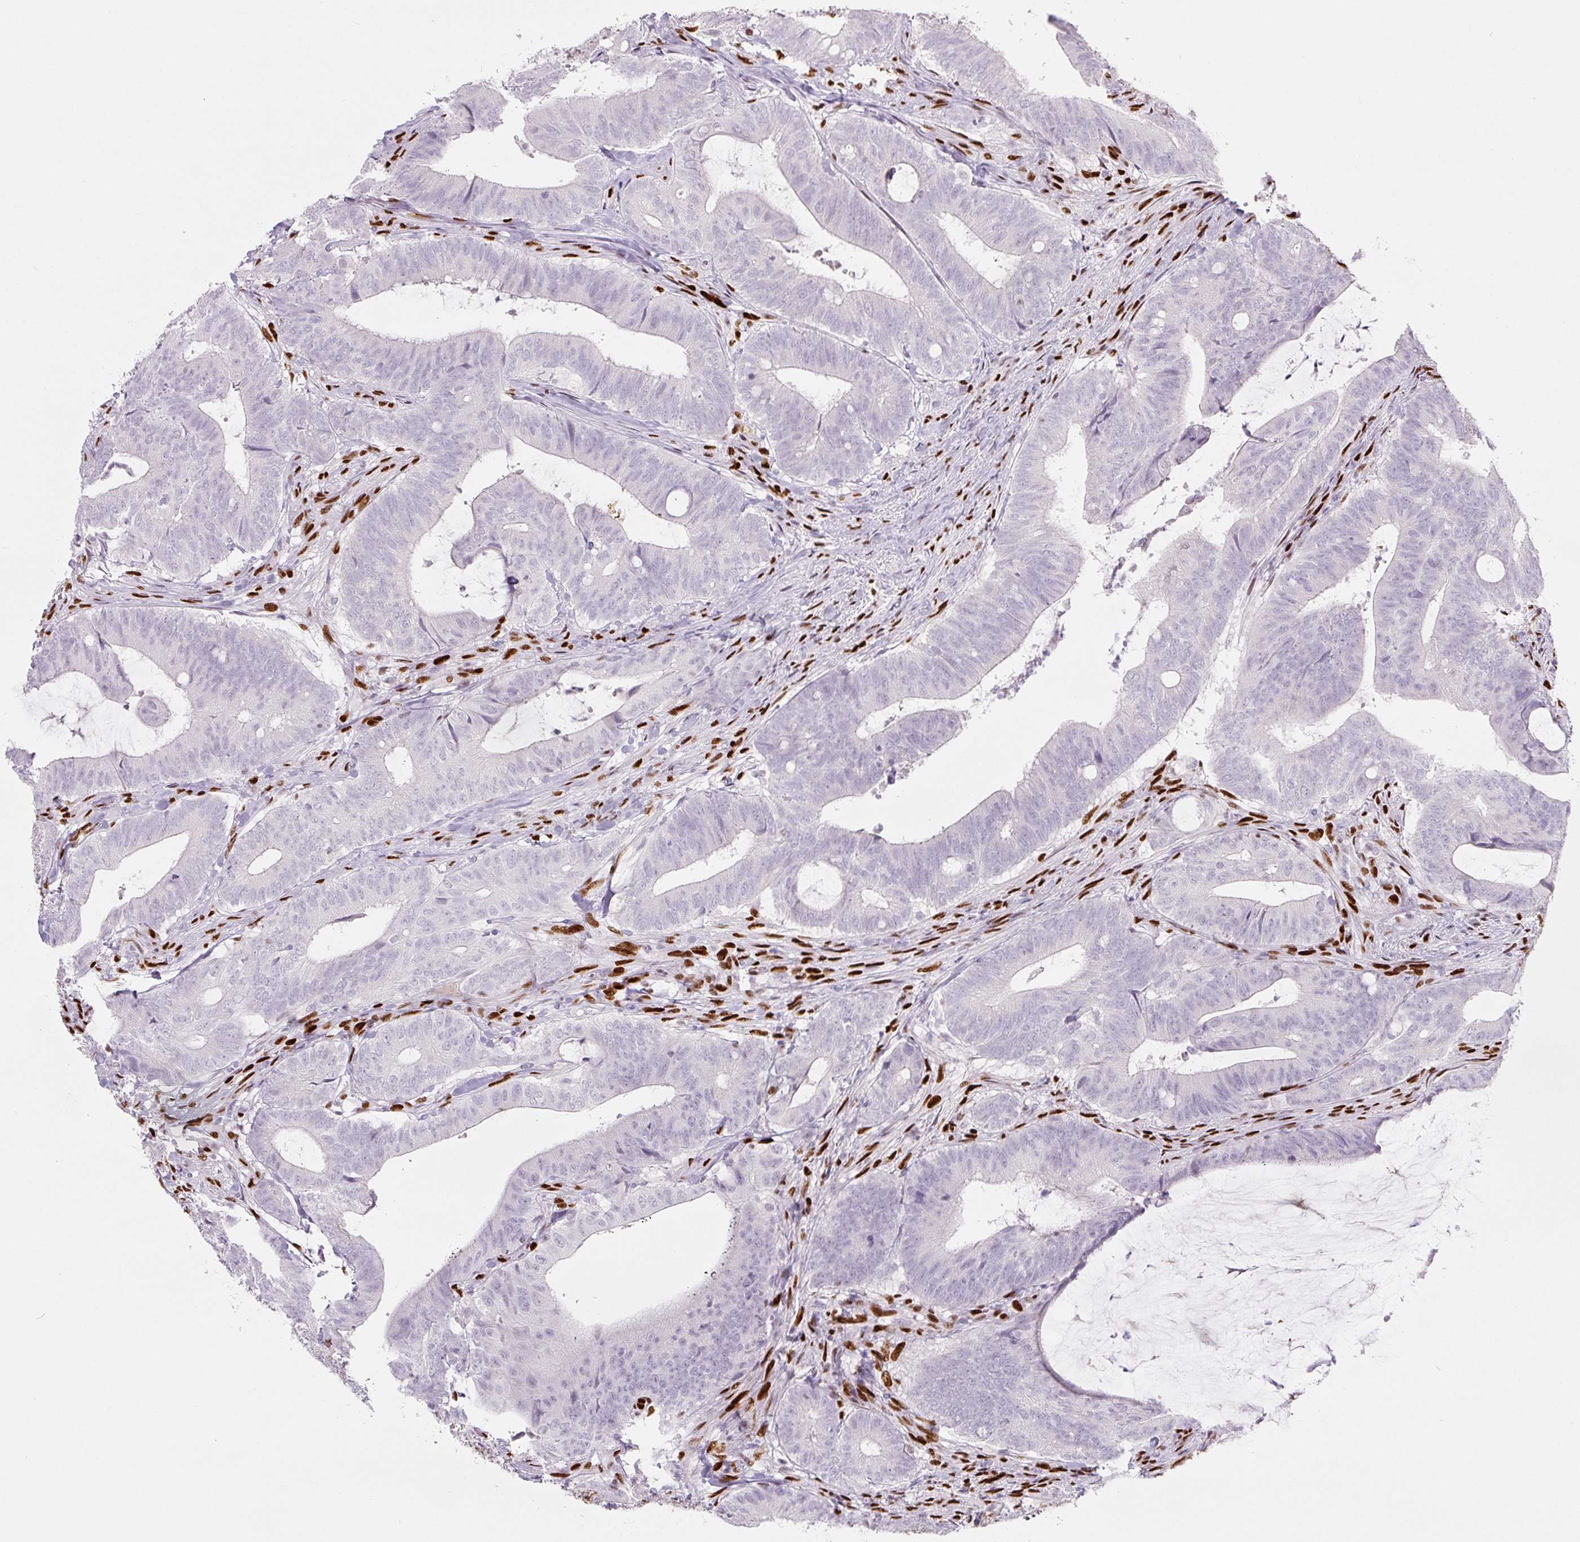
{"staining": {"intensity": "negative", "quantity": "none", "location": "none"}, "tissue": "colorectal cancer", "cell_type": "Tumor cells", "image_type": "cancer", "snomed": [{"axis": "morphology", "description": "Adenocarcinoma, NOS"}, {"axis": "topography", "description": "Colon"}], "caption": "This is a micrograph of immunohistochemistry staining of colorectal cancer, which shows no expression in tumor cells. Brightfield microscopy of IHC stained with DAB (3,3'-diaminobenzidine) (brown) and hematoxylin (blue), captured at high magnification.", "gene": "ZEB1", "patient": {"sex": "female", "age": 43}}